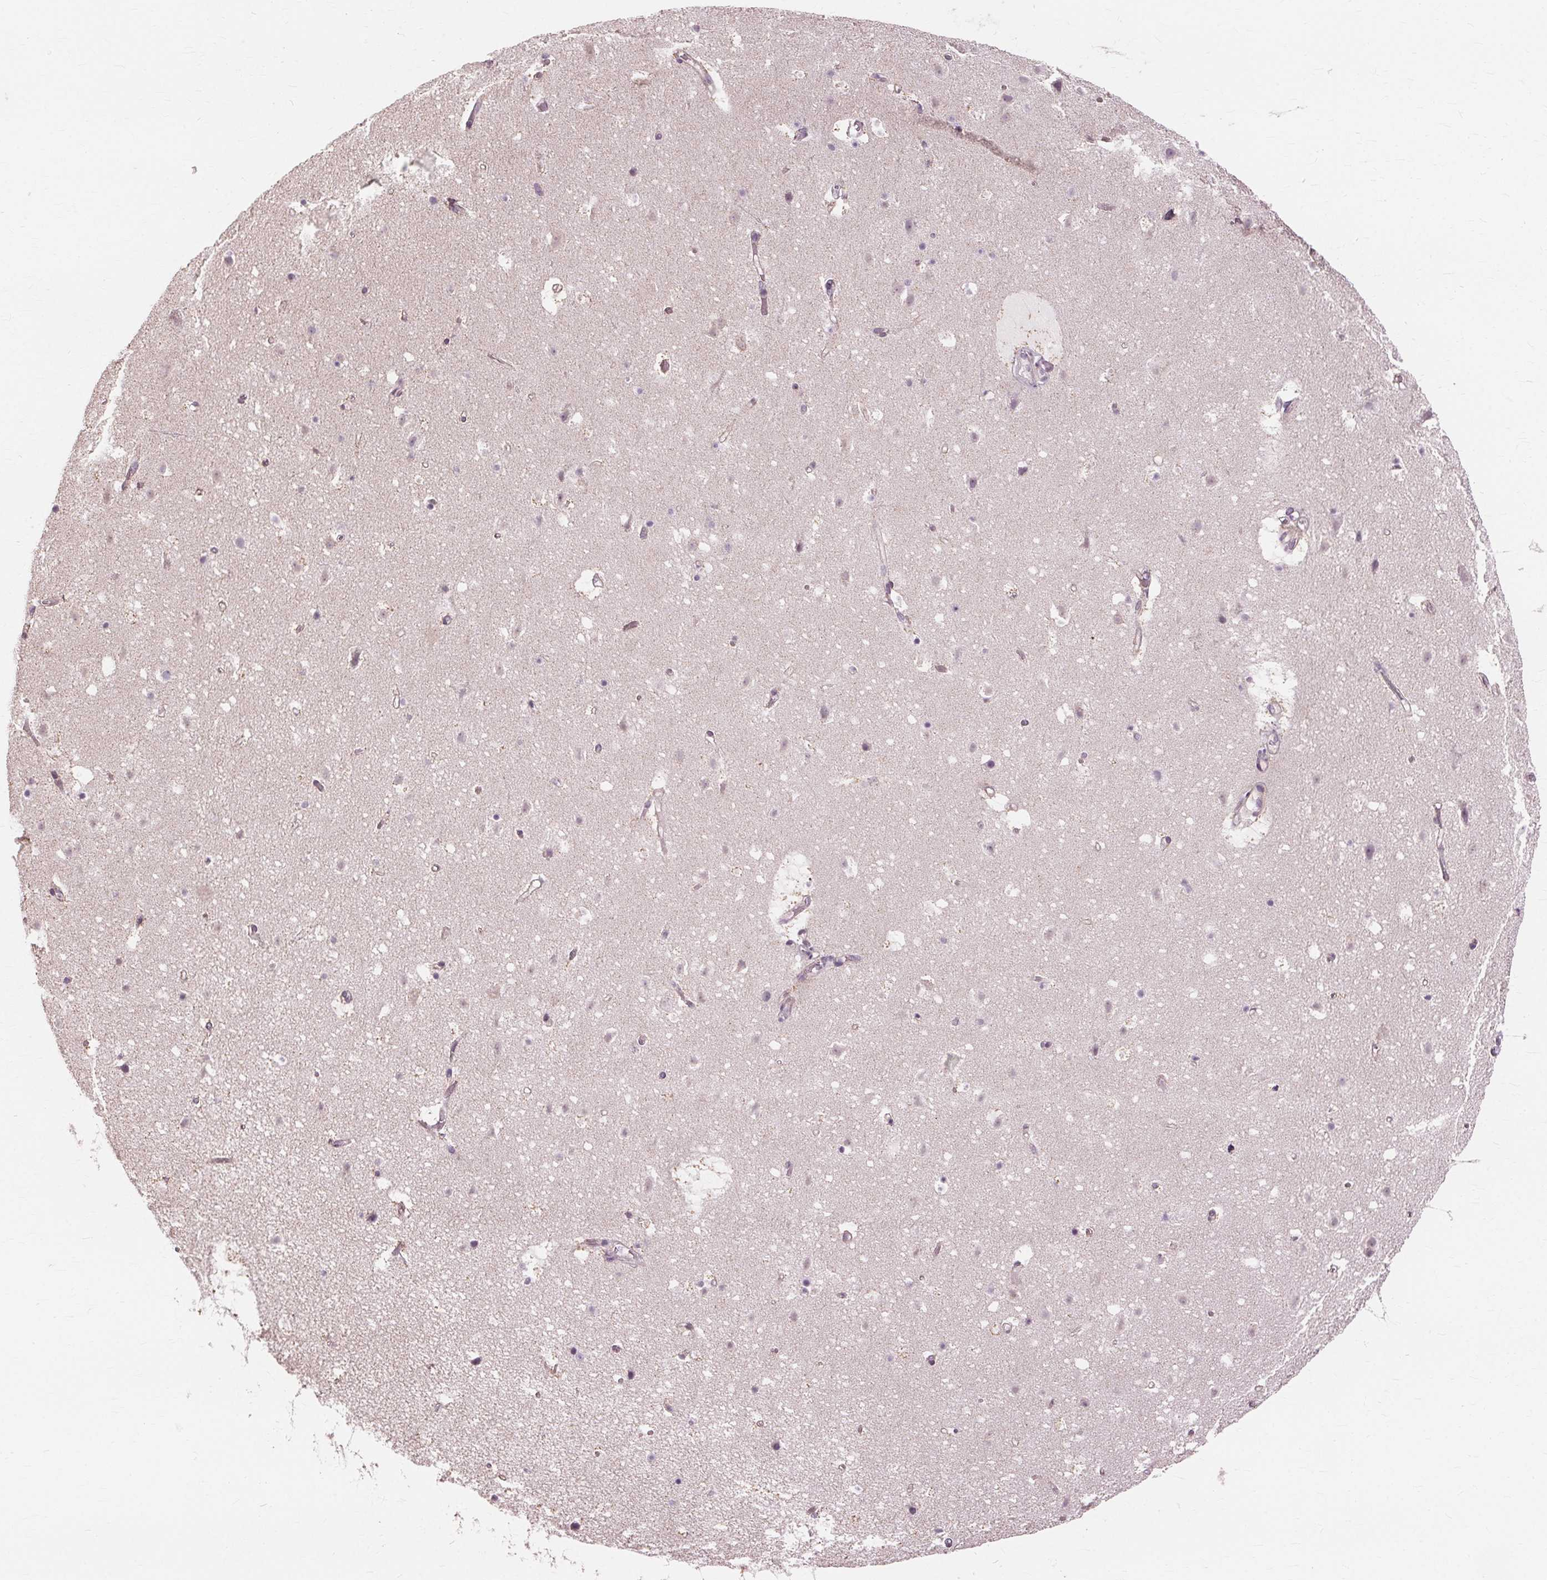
{"staining": {"intensity": "negative", "quantity": "none", "location": "none"}, "tissue": "cerebral cortex", "cell_type": "Endothelial cells", "image_type": "normal", "snomed": [{"axis": "morphology", "description": "Normal tissue, NOS"}, {"axis": "topography", "description": "Cerebral cortex"}], "caption": "Endothelial cells show no significant expression in benign cerebral cortex. Brightfield microscopy of immunohistochemistry stained with DAB (brown) and hematoxylin (blue), captured at high magnification.", "gene": "SIGLEC6", "patient": {"sex": "female", "age": 42}}